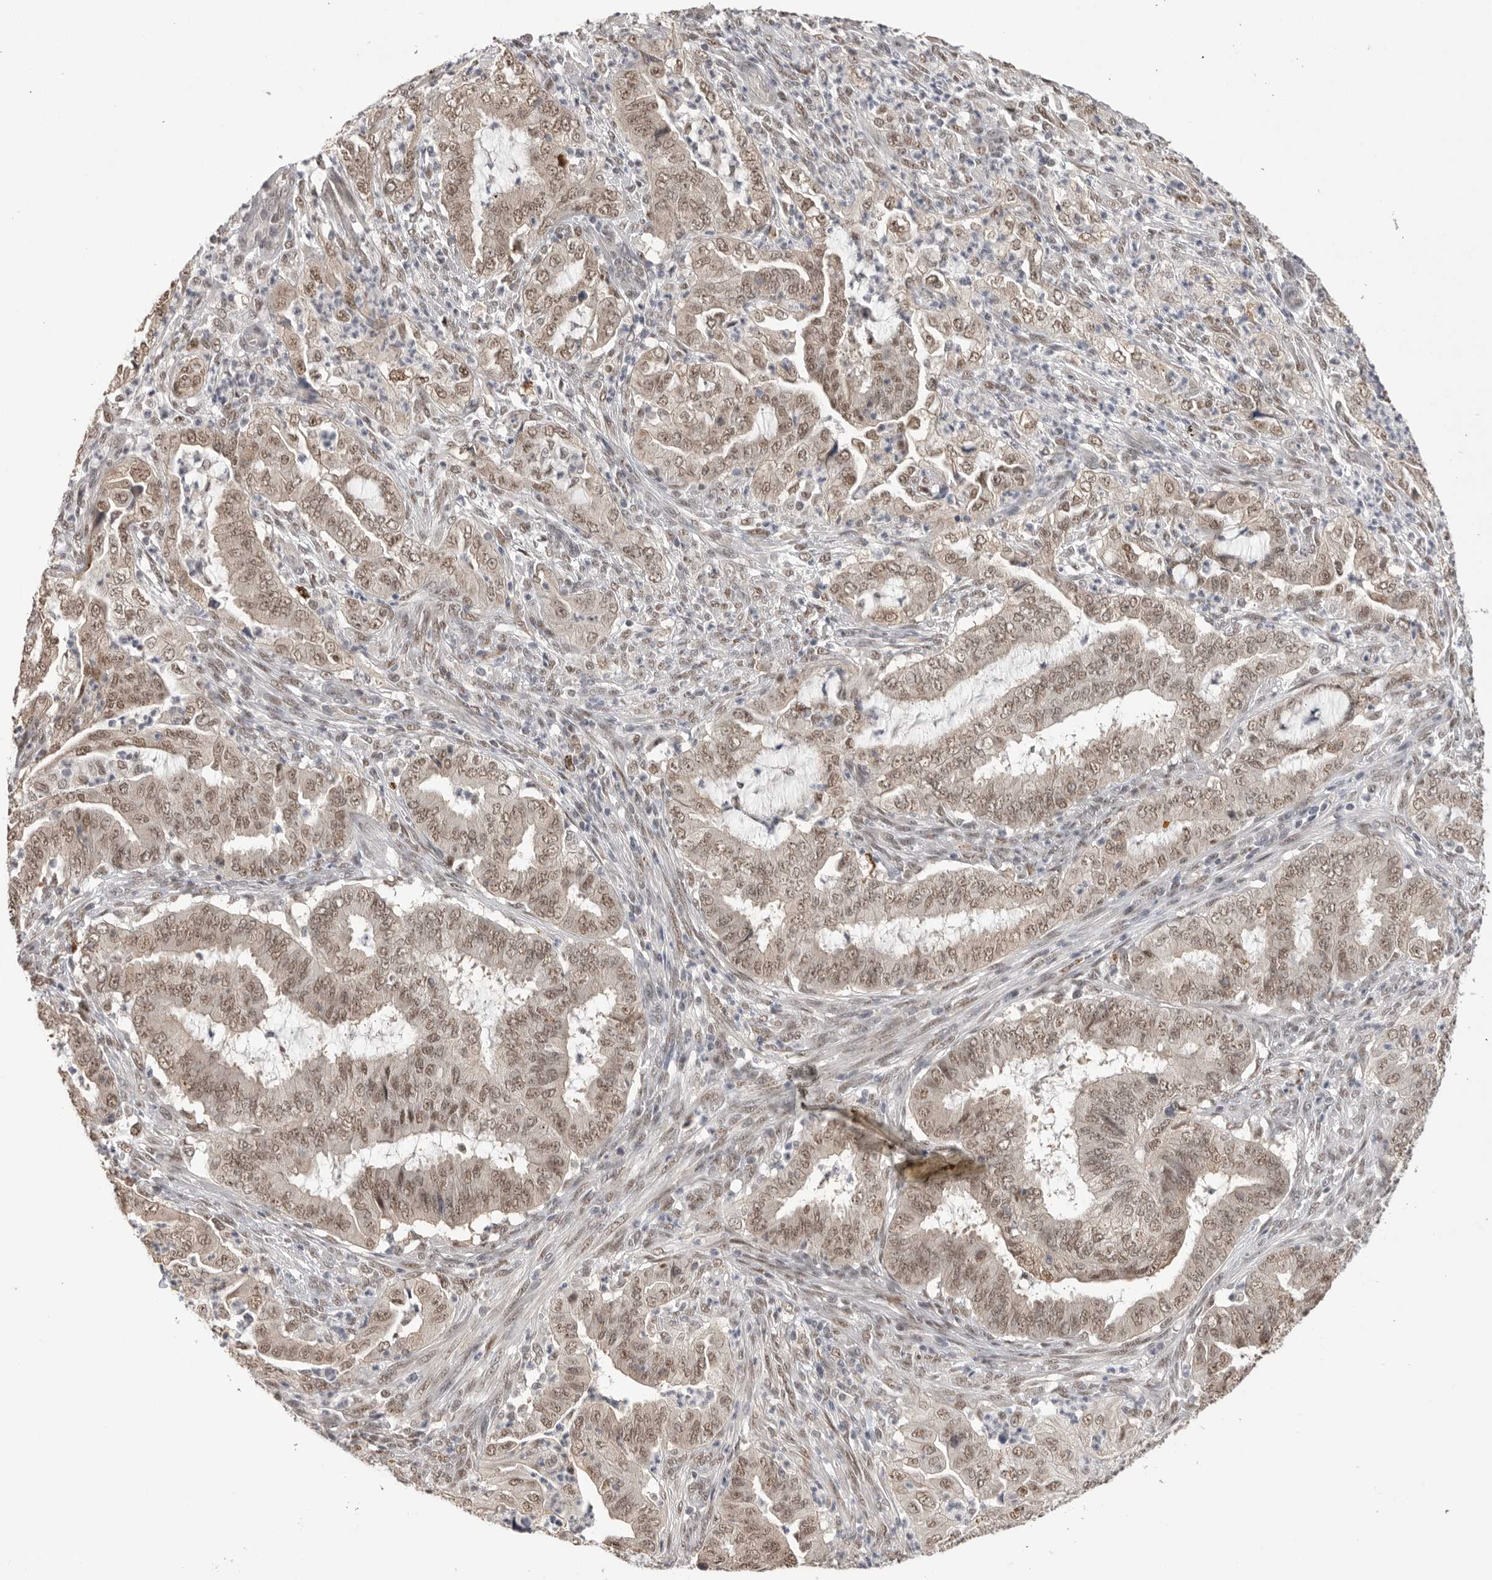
{"staining": {"intensity": "moderate", "quantity": ">75%", "location": "nuclear"}, "tissue": "endometrial cancer", "cell_type": "Tumor cells", "image_type": "cancer", "snomed": [{"axis": "morphology", "description": "Adenocarcinoma, NOS"}, {"axis": "topography", "description": "Endometrium"}], "caption": "An immunohistochemistry image of neoplastic tissue is shown. Protein staining in brown labels moderate nuclear positivity in adenocarcinoma (endometrial) within tumor cells.", "gene": "BCLAF3", "patient": {"sex": "female", "age": 51}}